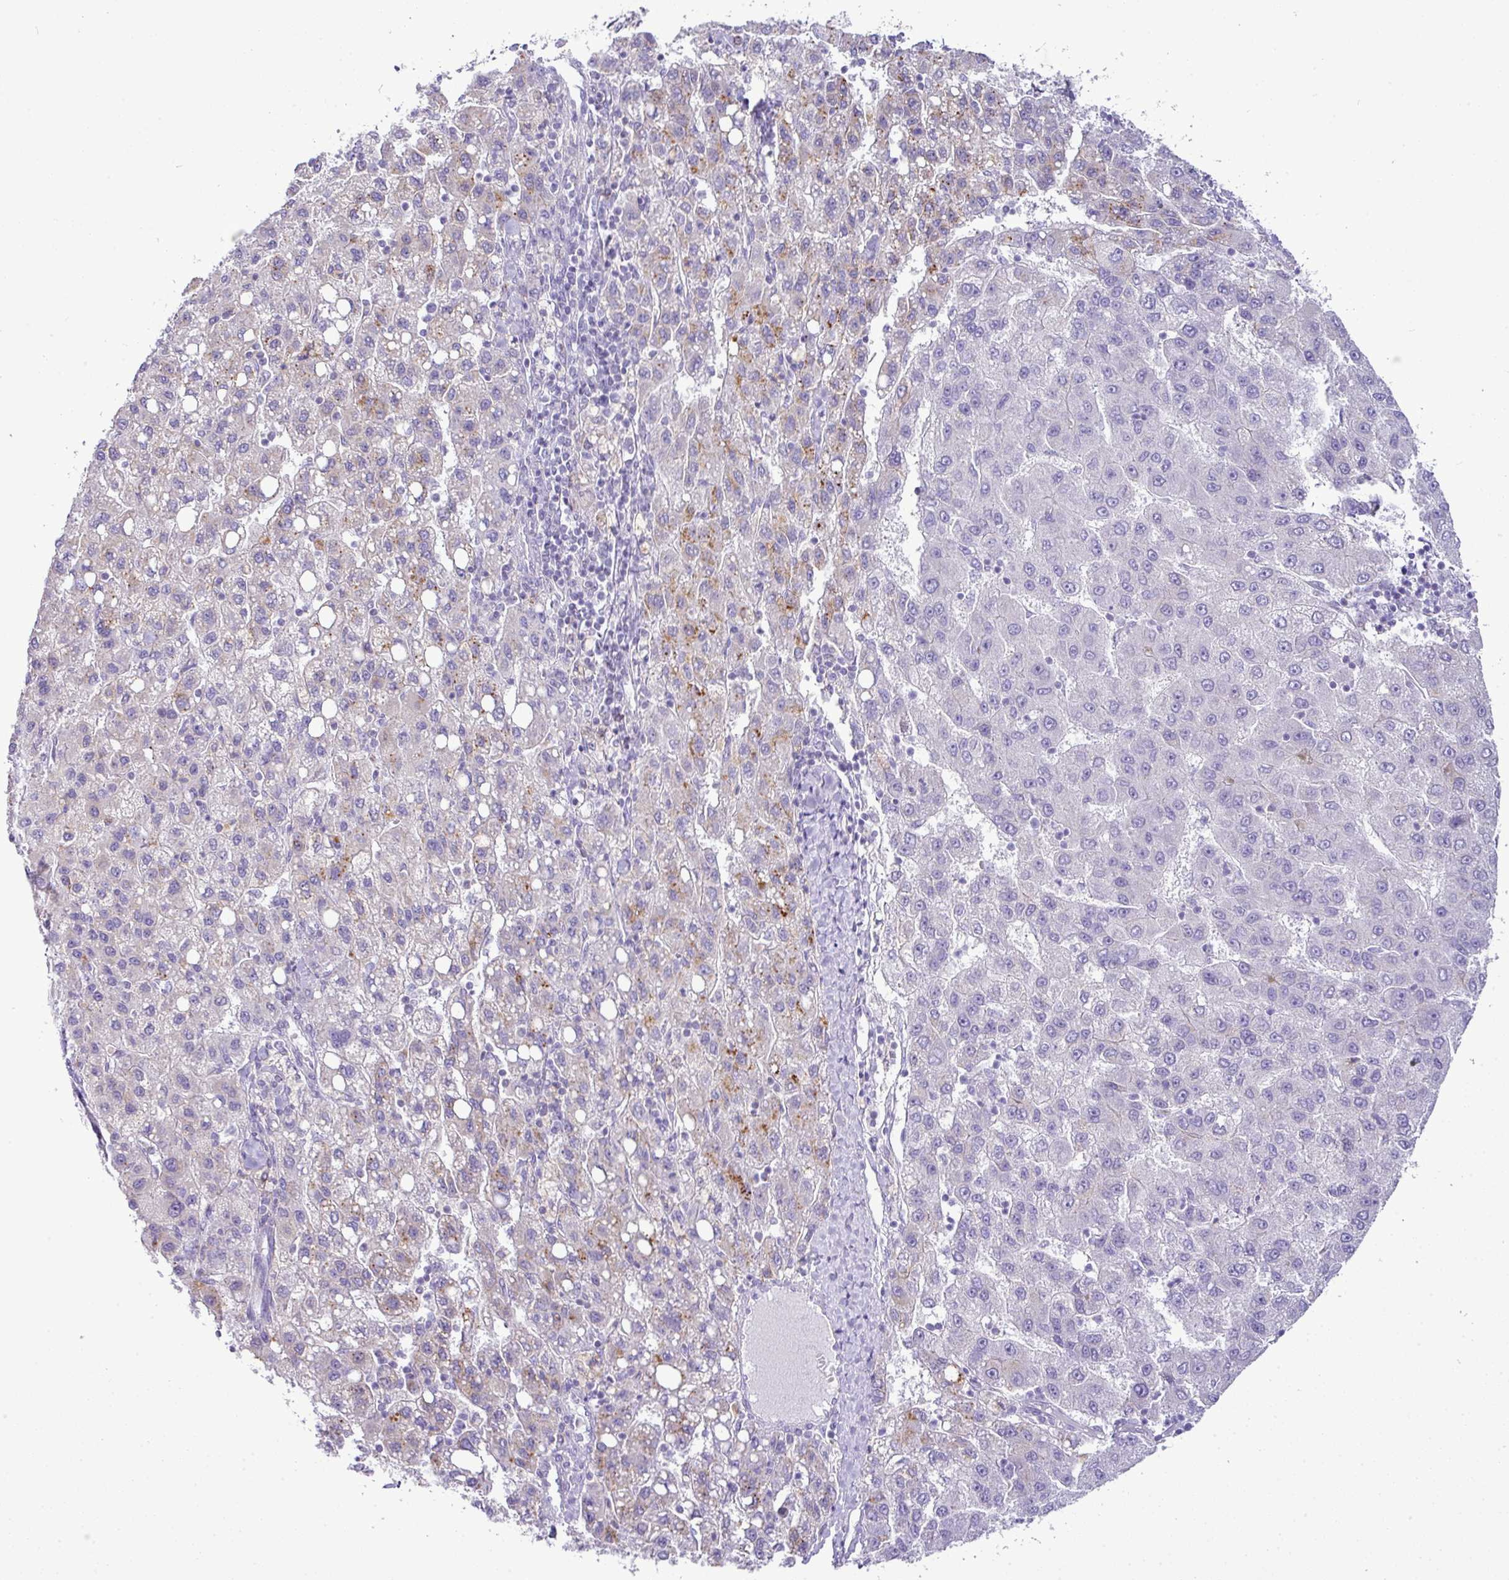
{"staining": {"intensity": "moderate", "quantity": "<25%", "location": "cytoplasmic/membranous"}, "tissue": "liver cancer", "cell_type": "Tumor cells", "image_type": "cancer", "snomed": [{"axis": "morphology", "description": "Carcinoma, Hepatocellular, NOS"}, {"axis": "topography", "description": "Liver"}], "caption": "Tumor cells demonstrate low levels of moderate cytoplasmic/membranous positivity in approximately <25% of cells in human liver hepatocellular carcinoma. The protein of interest is stained brown, and the nuclei are stained in blue (DAB IHC with brightfield microscopy, high magnification).", "gene": "PGAP4", "patient": {"sex": "female", "age": 82}}